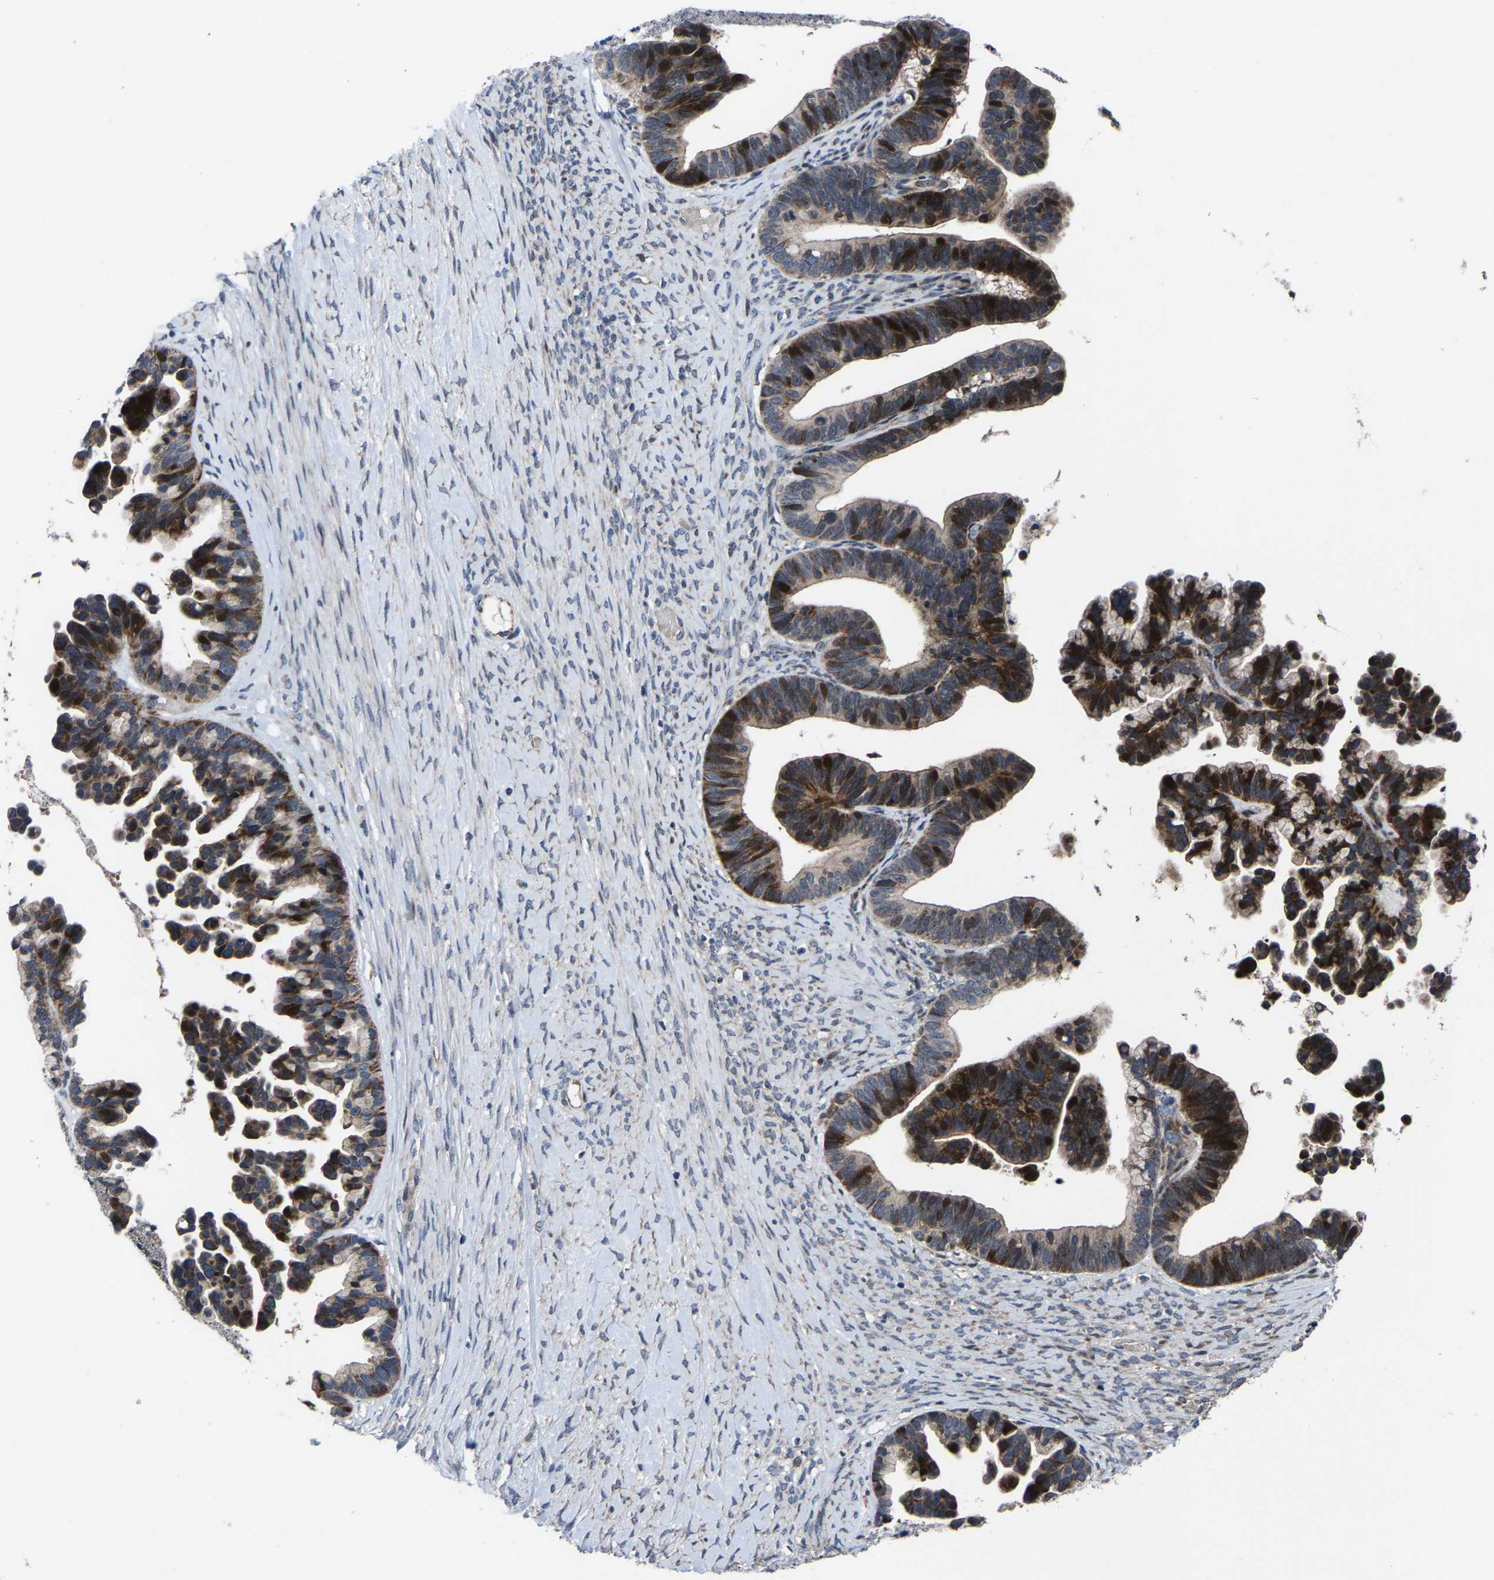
{"staining": {"intensity": "moderate", "quantity": "25%-75%", "location": "nuclear"}, "tissue": "ovarian cancer", "cell_type": "Tumor cells", "image_type": "cancer", "snomed": [{"axis": "morphology", "description": "Cystadenocarcinoma, serous, NOS"}, {"axis": "topography", "description": "Ovary"}], "caption": "Tumor cells demonstrate moderate nuclear staining in approximately 25%-75% of cells in serous cystadenocarcinoma (ovarian).", "gene": "HAUS6", "patient": {"sex": "female", "age": 56}}